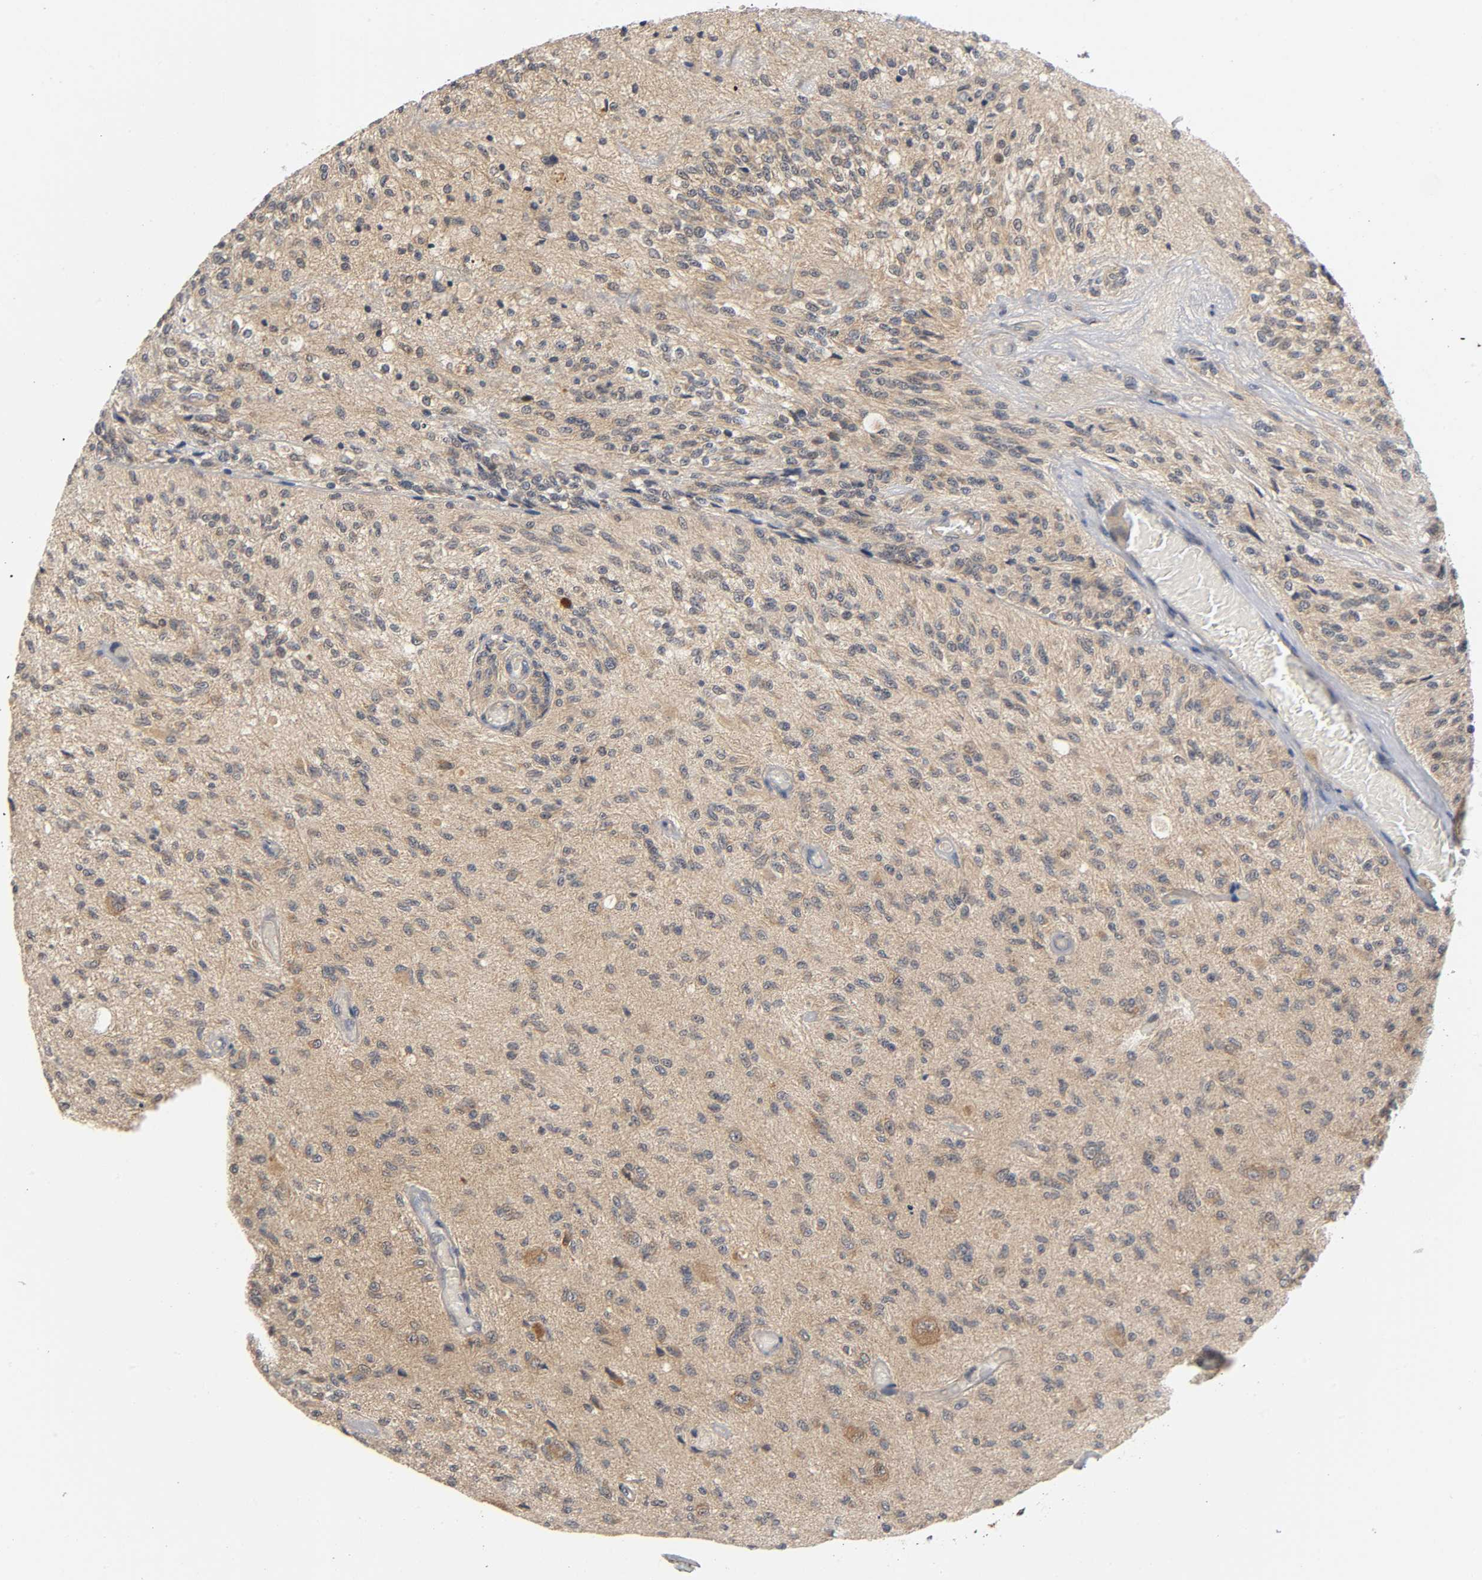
{"staining": {"intensity": "moderate", "quantity": ">75%", "location": "cytoplasmic/membranous"}, "tissue": "glioma", "cell_type": "Tumor cells", "image_type": "cancer", "snomed": [{"axis": "morphology", "description": "Normal tissue, NOS"}, {"axis": "morphology", "description": "Glioma, malignant, High grade"}, {"axis": "topography", "description": "Cerebral cortex"}], "caption": "Protein staining reveals moderate cytoplasmic/membranous positivity in about >75% of tumor cells in glioma.", "gene": "MAPK8", "patient": {"sex": "male", "age": 77}}